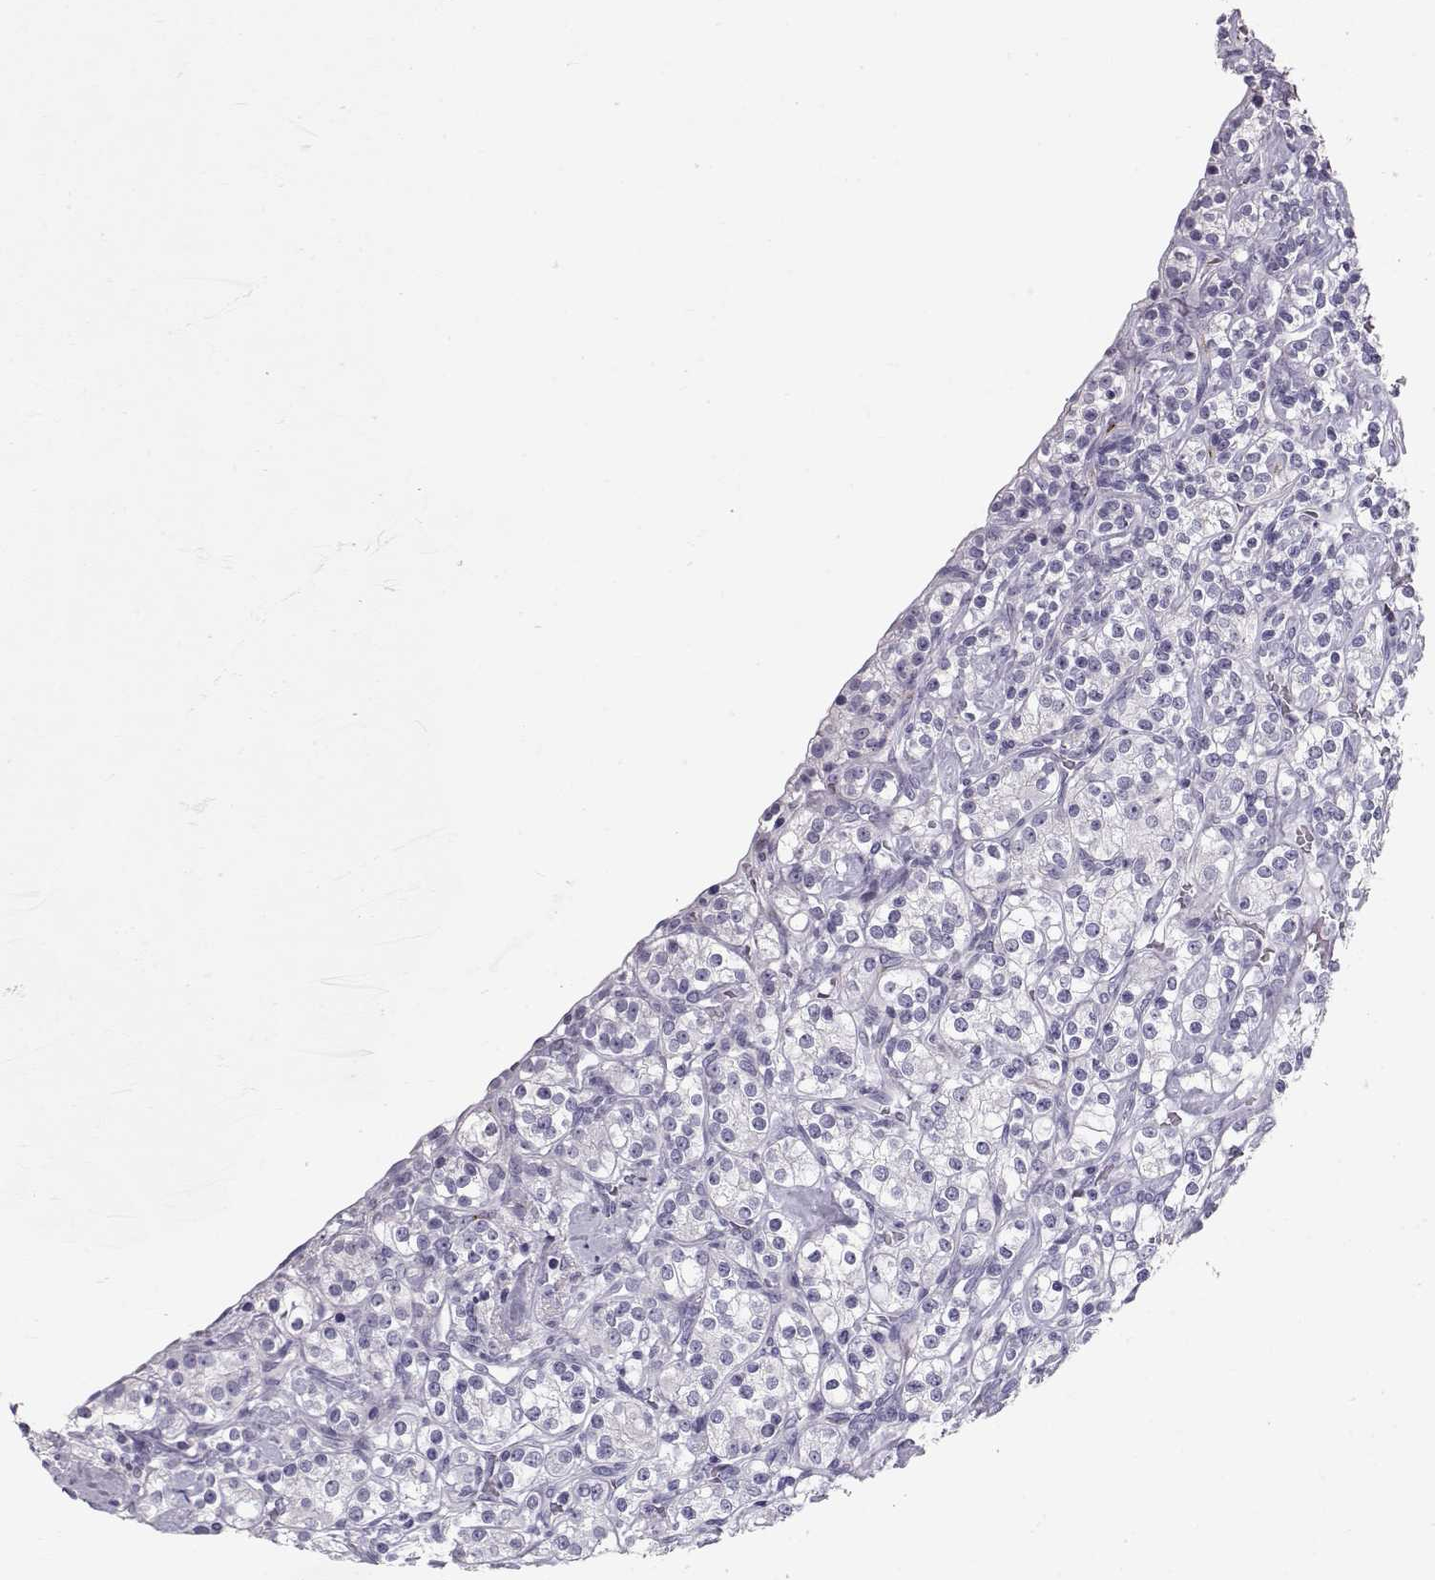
{"staining": {"intensity": "negative", "quantity": "none", "location": "none"}, "tissue": "renal cancer", "cell_type": "Tumor cells", "image_type": "cancer", "snomed": [{"axis": "morphology", "description": "Adenocarcinoma, NOS"}, {"axis": "topography", "description": "Kidney"}], "caption": "Immunohistochemistry of human renal cancer exhibits no expression in tumor cells. Brightfield microscopy of immunohistochemistry (IHC) stained with DAB (3,3'-diaminobenzidine) (brown) and hematoxylin (blue), captured at high magnification.", "gene": "RD3", "patient": {"sex": "male", "age": 77}}